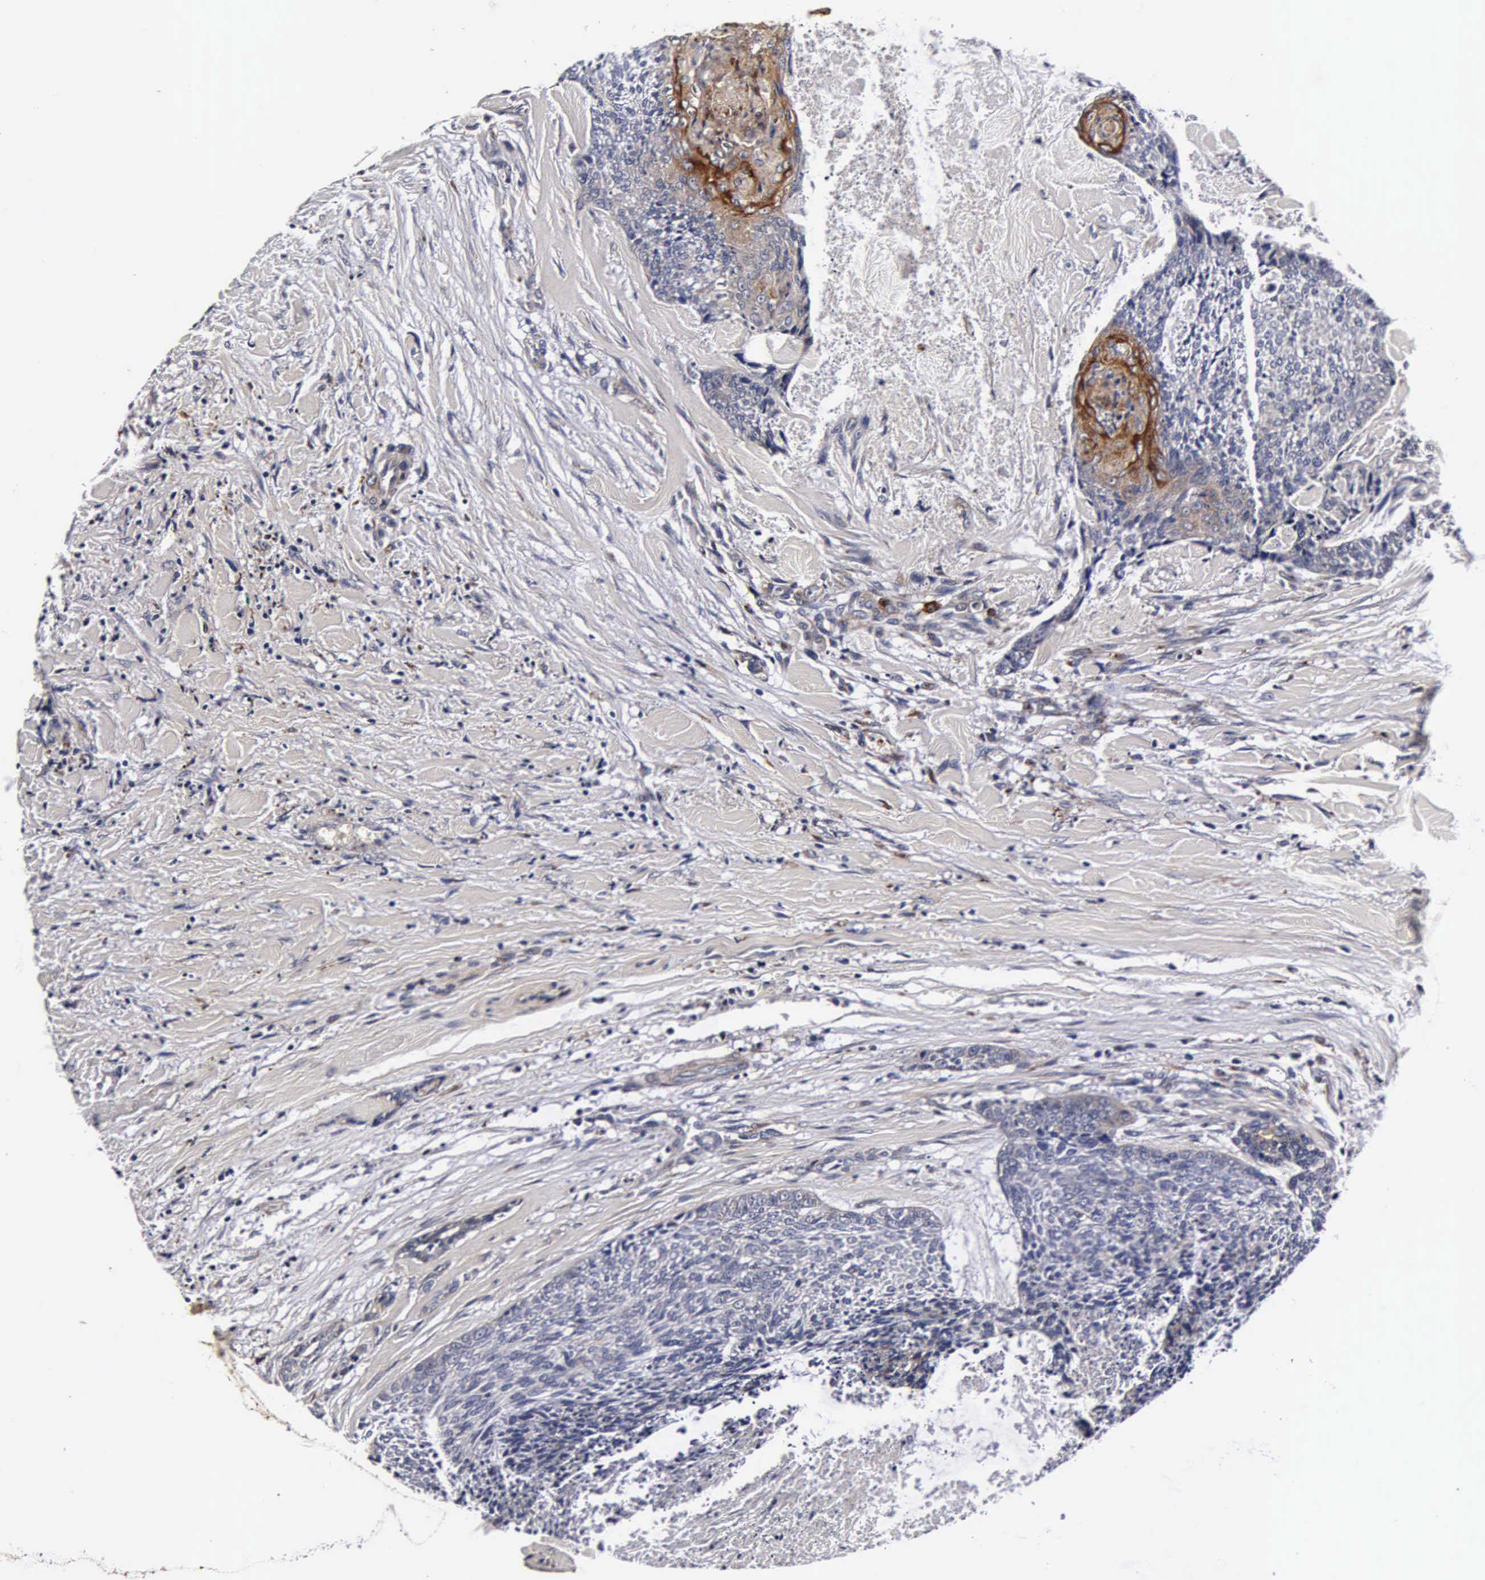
{"staining": {"intensity": "weak", "quantity": "<25%", "location": "cytoplasmic/membranous"}, "tissue": "head and neck cancer", "cell_type": "Tumor cells", "image_type": "cancer", "snomed": [{"axis": "morphology", "description": "Squamous cell carcinoma, NOS"}, {"axis": "topography", "description": "Salivary gland"}, {"axis": "topography", "description": "Head-Neck"}], "caption": "DAB immunohistochemical staining of head and neck squamous cell carcinoma reveals no significant positivity in tumor cells.", "gene": "CST3", "patient": {"sex": "male", "age": 70}}